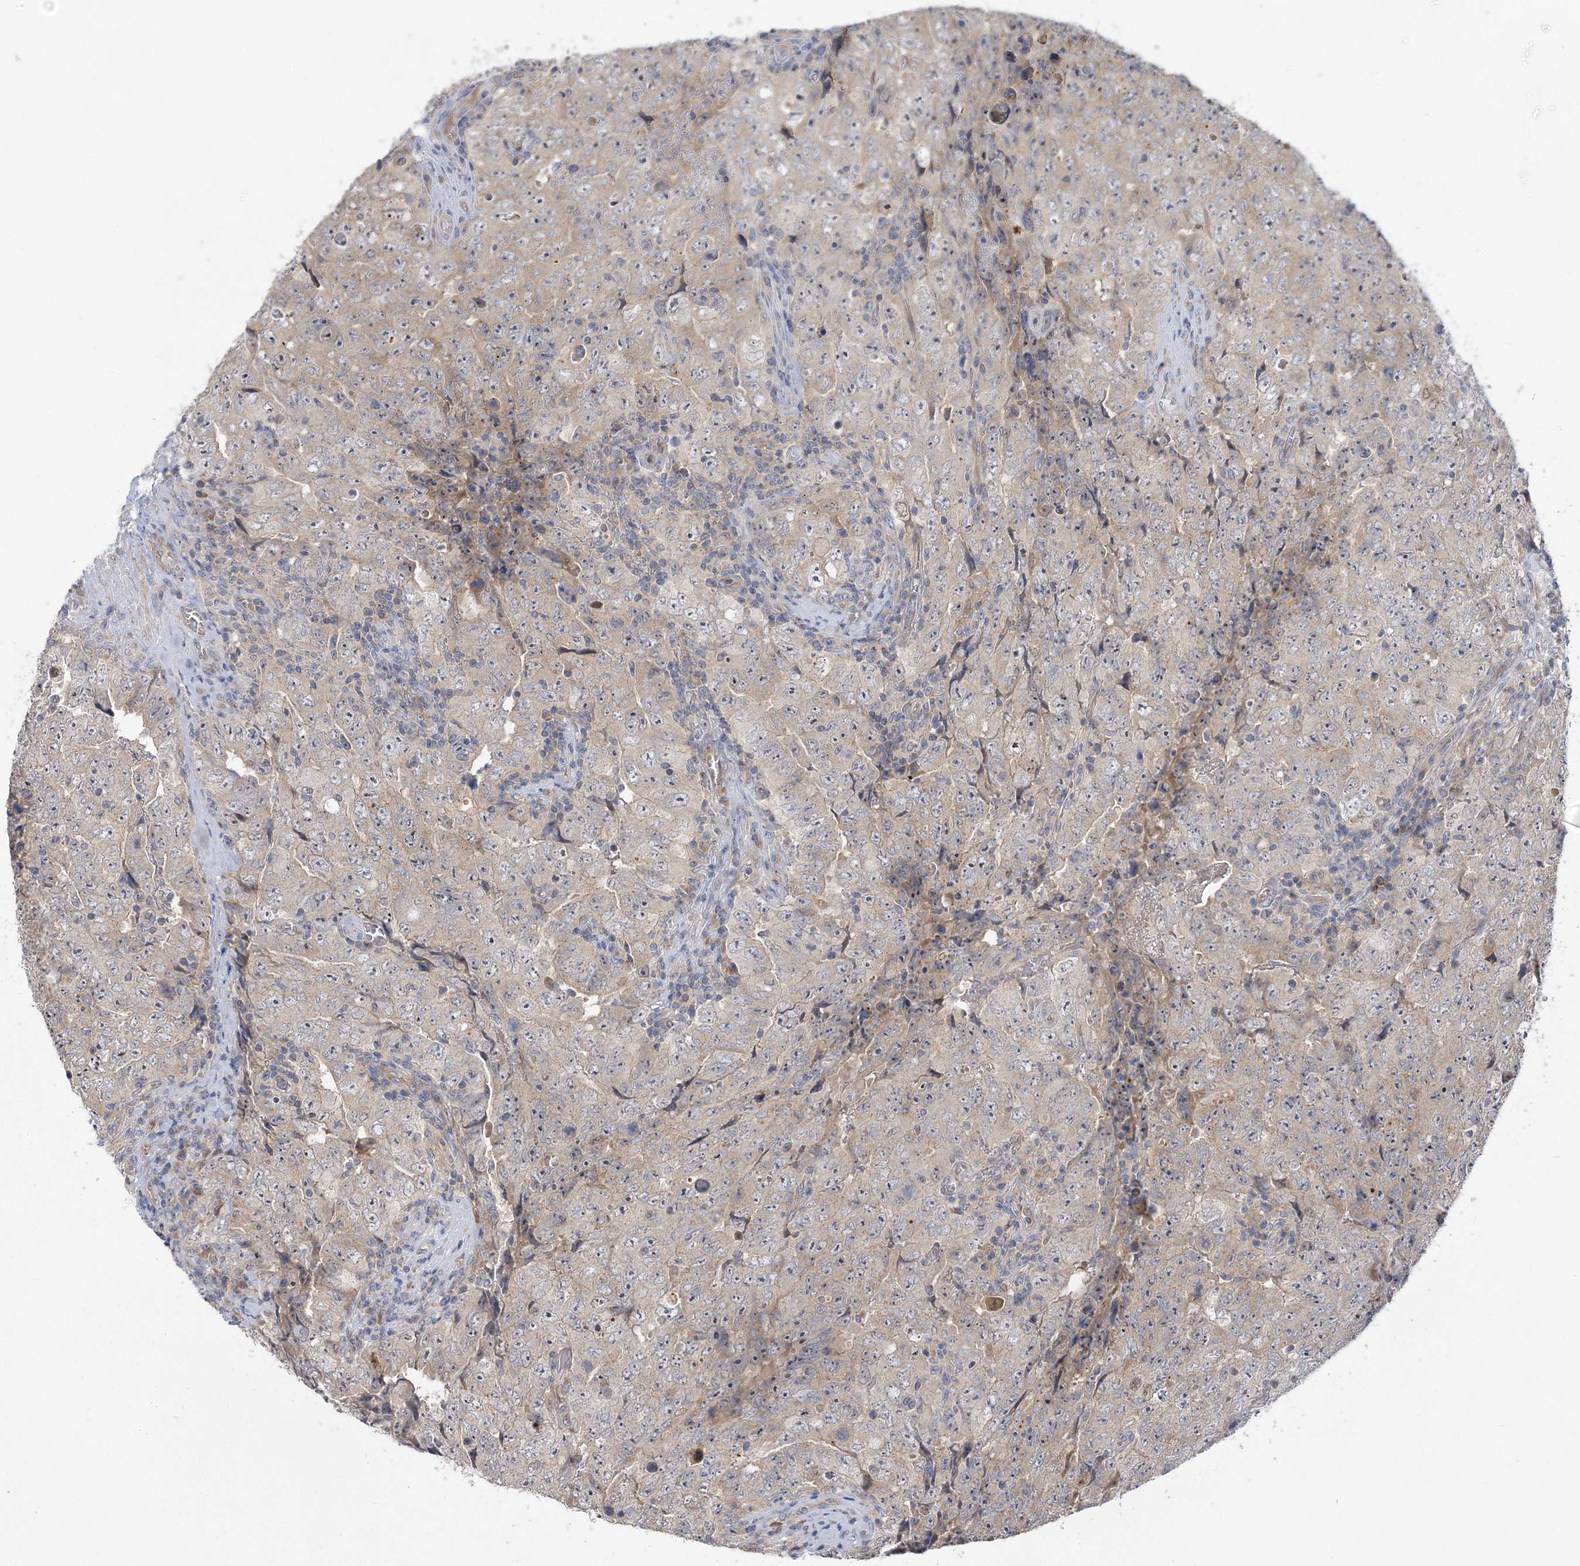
{"staining": {"intensity": "weak", "quantity": "25%-75%", "location": "cytoplasmic/membranous"}, "tissue": "testis cancer", "cell_type": "Tumor cells", "image_type": "cancer", "snomed": [{"axis": "morphology", "description": "Carcinoma, Embryonal, NOS"}, {"axis": "topography", "description": "Testis"}], "caption": "The histopathology image shows staining of testis cancer (embryonal carcinoma), revealing weak cytoplasmic/membranous protein expression (brown color) within tumor cells.", "gene": "MMADHC", "patient": {"sex": "male", "age": 26}}